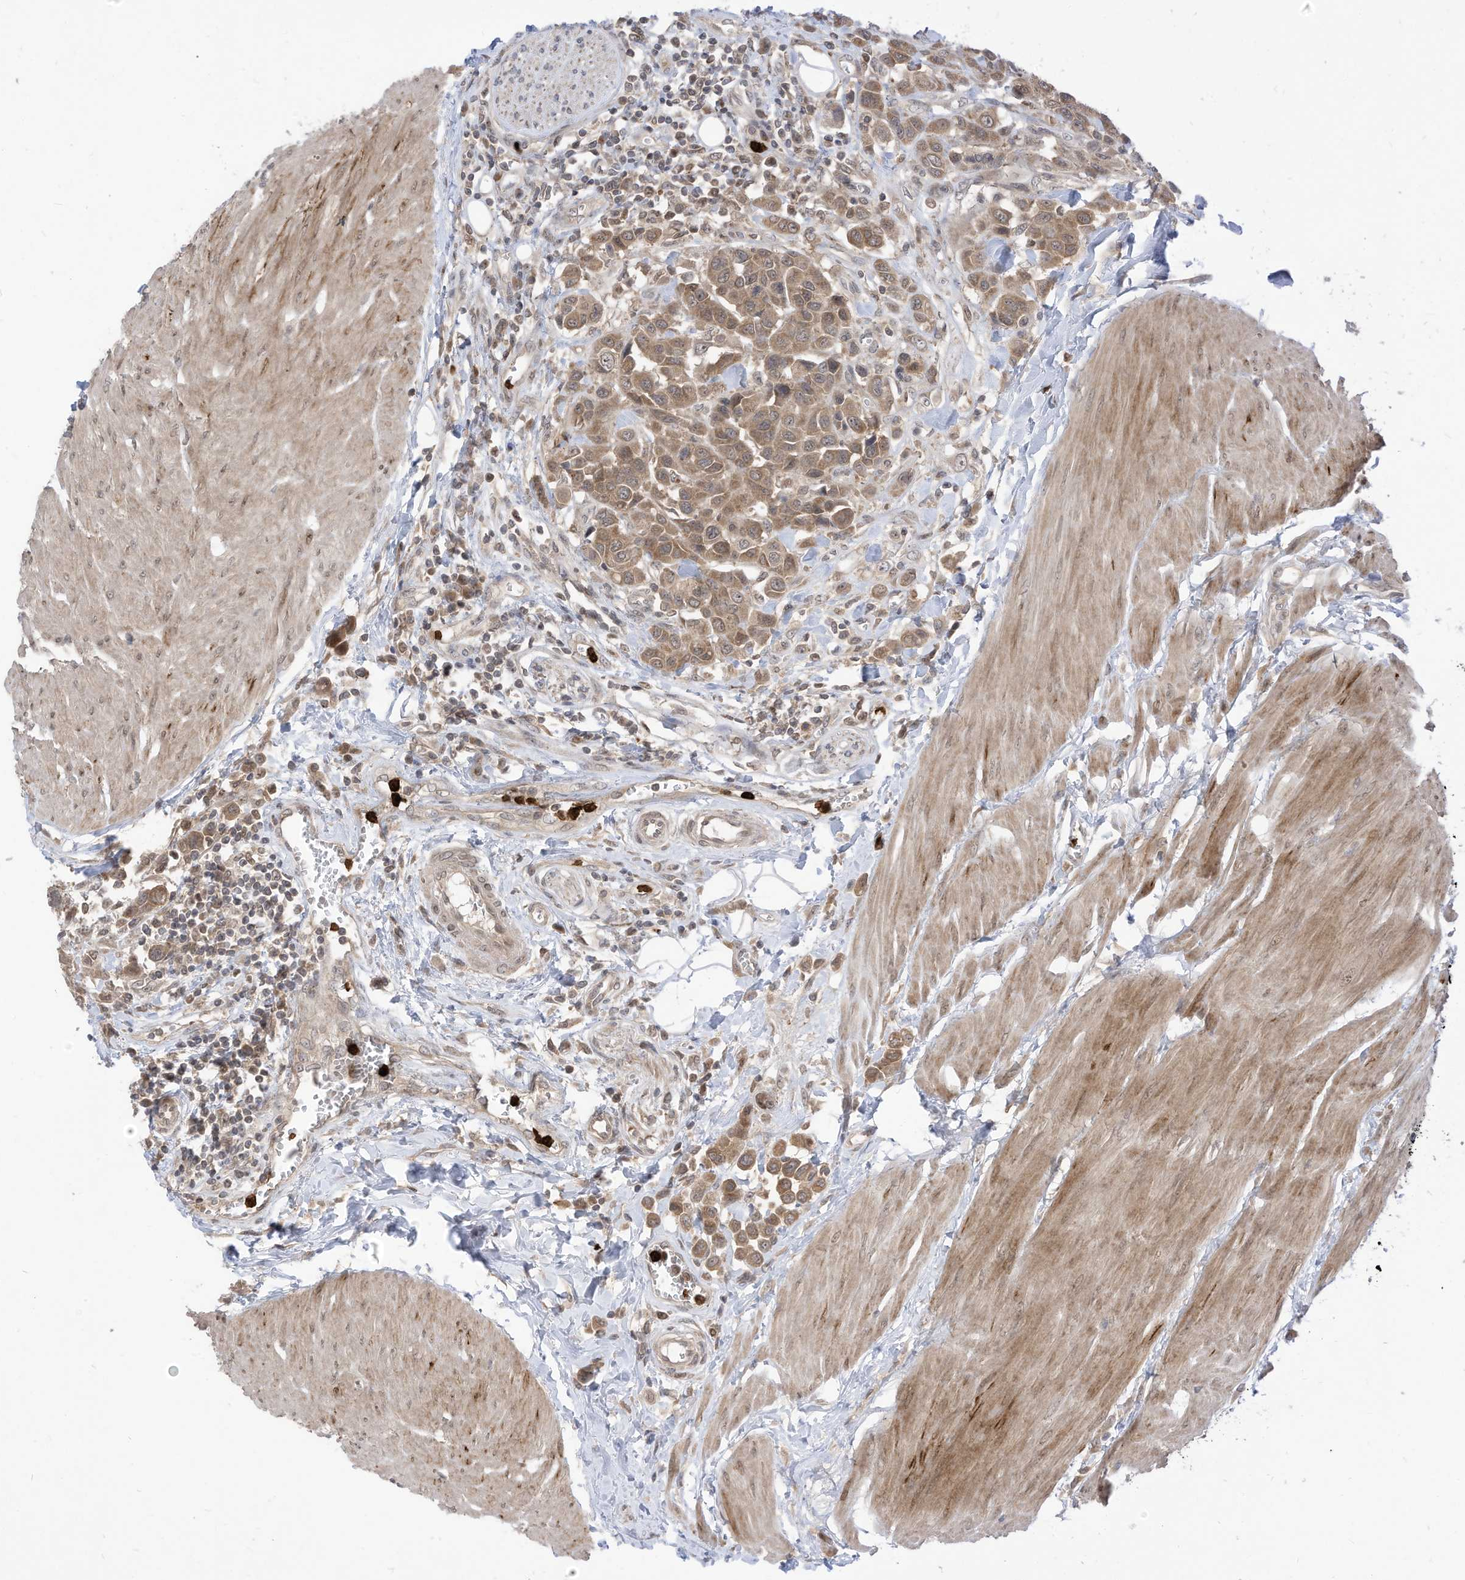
{"staining": {"intensity": "moderate", "quantity": ">75%", "location": "cytoplasmic/membranous"}, "tissue": "urothelial cancer", "cell_type": "Tumor cells", "image_type": "cancer", "snomed": [{"axis": "morphology", "description": "Urothelial carcinoma, High grade"}, {"axis": "topography", "description": "Urinary bladder"}], "caption": "IHC of human urothelial cancer displays medium levels of moderate cytoplasmic/membranous positivity in about >75% of tumor cells.", "gene": "CNKSR1", "patient": {"sex": "male", "age": 50}}